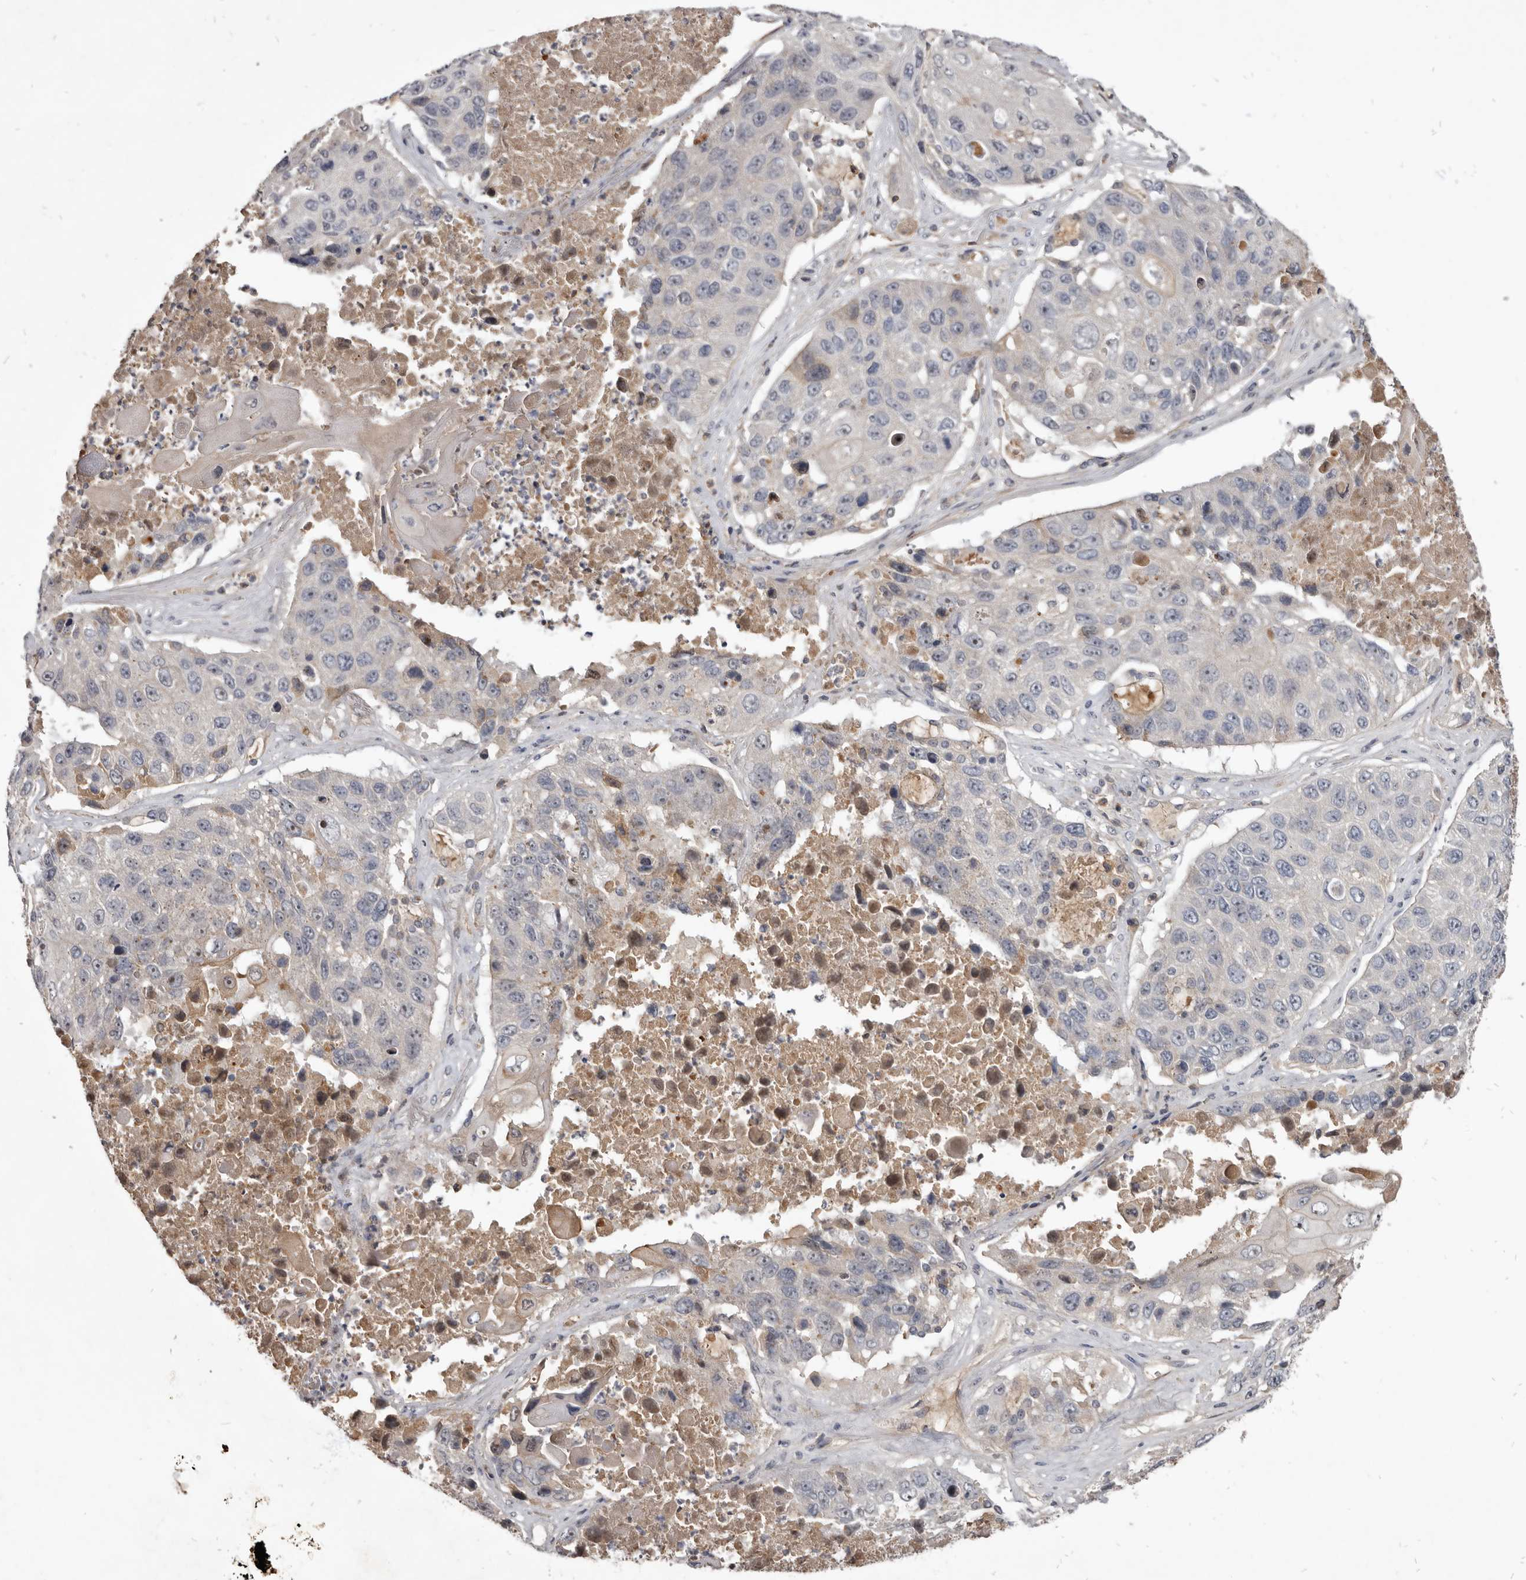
{"staining": {"intensity": "moderate", "quantity": "<25%", "location": "nuclear"}, "tissue": "lung cancer", "cell_type": "Tumor cells", "image_type": "cancer", "snomed": [{"axis": "morphology", "description": "Squamous cell carcinoma, NOS"}, {"axis": "topography", "description": "Lung"}], "caption": "DAB (3,3'-diaminobenzidine) immunohistochemical staining of human squamous cell carcinoma (lung) demonstrates moderate nuclear protein expression in about <25% of tumor cells.", "gene": "TTC39A", "patient": {"sex": "male", "age": 61}}